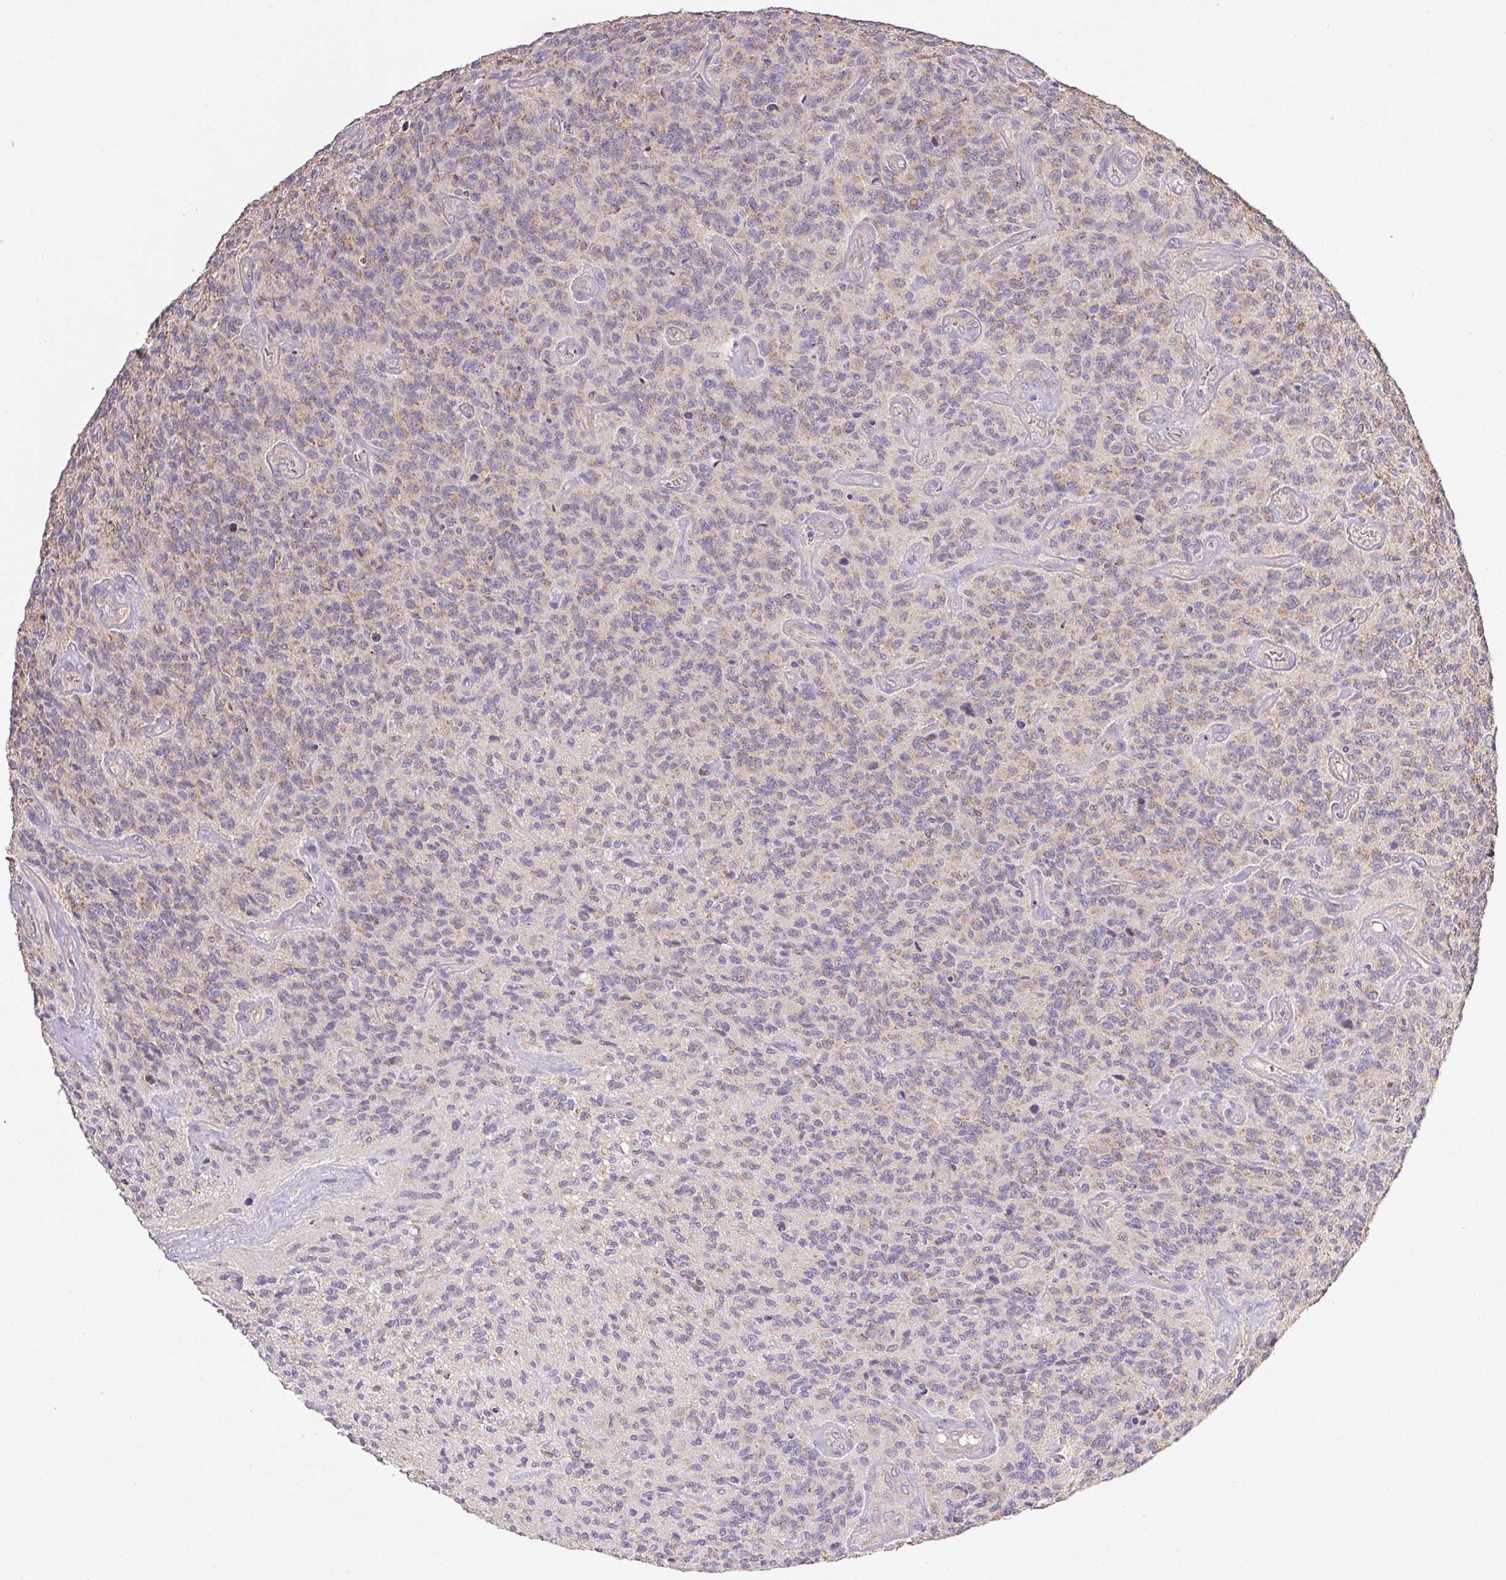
{"staining": {"intensity": "weak", "quantity": "25%-75%", "location": "cytoplasmic/membranous"}, "tissue": "glioma", "cell_type": "Tumor cells", "image_type": "cancer", "snomed": [{"axis": "morphology", "description": "Glioma, malignant, High grade"}, {"axis": "topography", "description": "Brain"}], "caption": "Malignant glioma (high-grade) was stained to show a protein in brown. There is low levels of weak cytoplasmic/membranous expression in about 25%-75% of tumor cells. (DAB (3,3'-diaminobenzidine) IHC, brown staining for protein, blue staining for nuclei).", "gene": "RAB11A", "patient": {"sex": "male", "age": 76}}